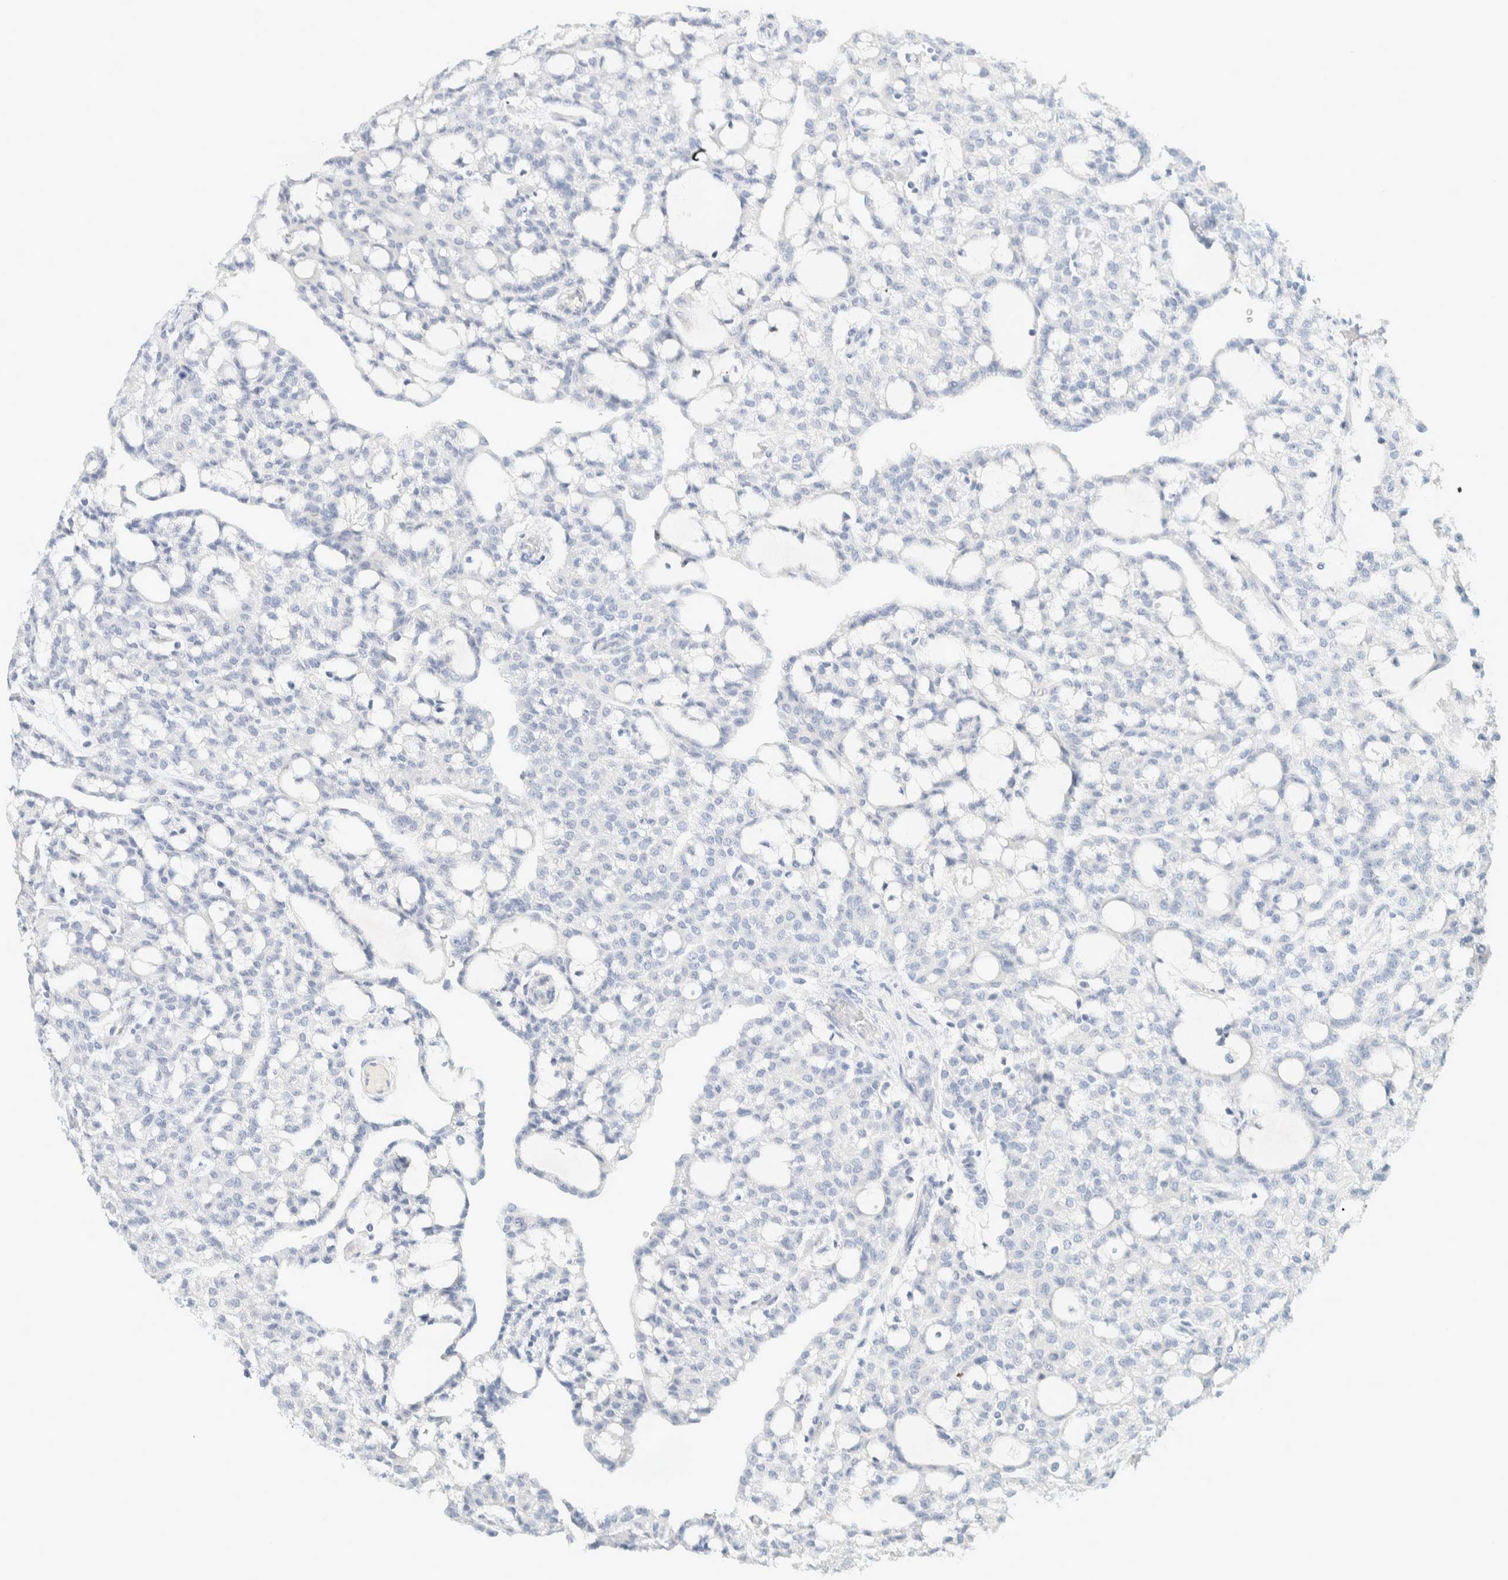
{"staining": {"intensity": "negative", "quantity": "none", "location": "none"}, "tissue": "renal cancer", "cell_type": "Tumor cells", "image_type": "cancer", "snomed": [{"axis": "morphology", "description": "Adenocarcinoma, NOS"}, {"axis": "topography", "description": "Kidney"}], "caption": "This is a micrograph of immunohistochemistry staining of adenocarcinoma (renal), which shows no expression in tumor cells.", "gene": "ALOX12B", "patient": {"sex": "male", "age": 63}}